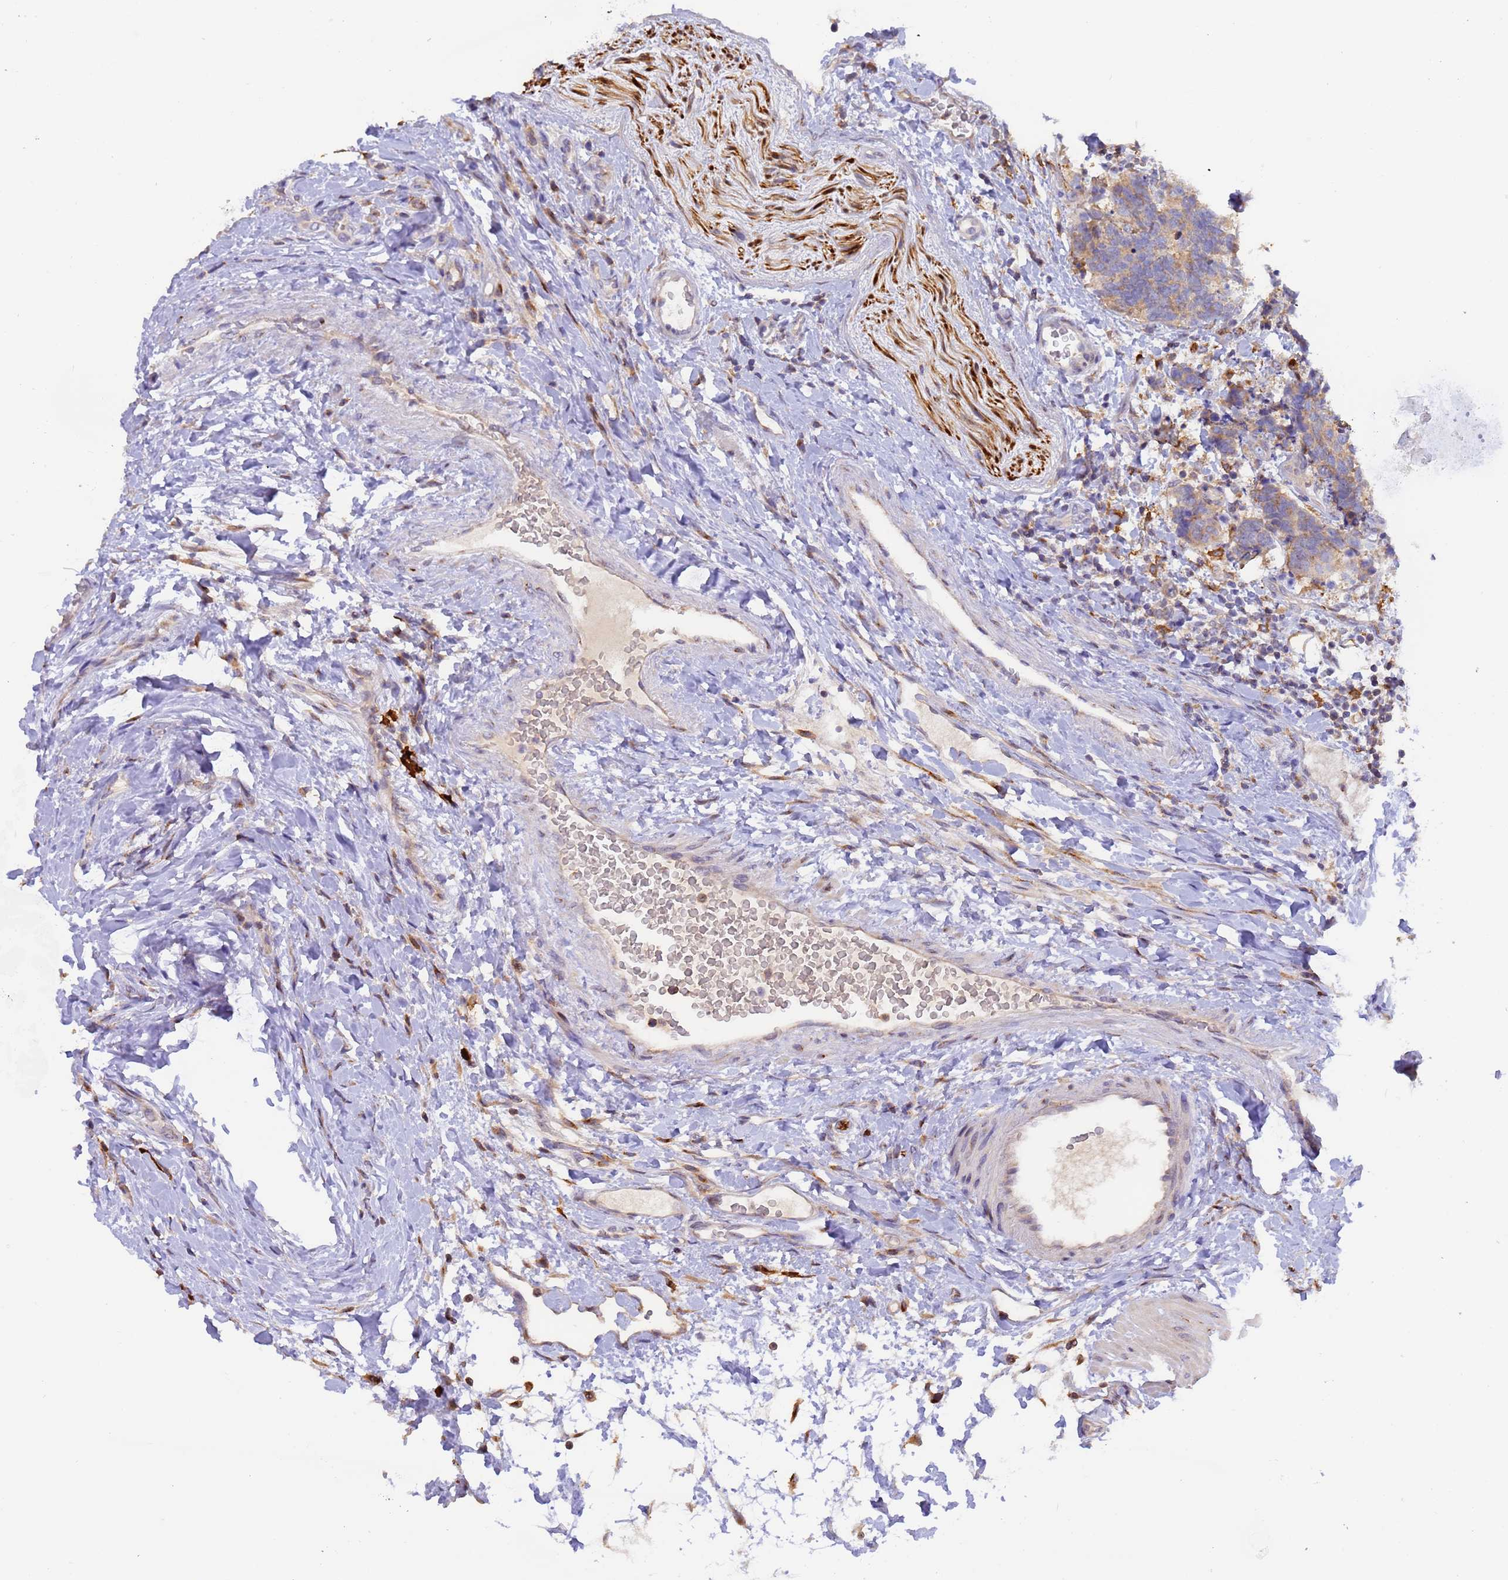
{"staining": {"intensity": "weak", "quantity": "25%-75%", "location": "cytoplasmic/membranous"}, "tissue": "carcinoid", "cell_type": "Tumor cells", "image_type": "cancer", "snomed": [{"axis": "morphology", "description": "Carcinoma, NOS"}, {"axis": "morphology", "description": "Carcinoid, malignant, NOS"}, {"axis": "topography", "description": "Urinary bladder"}], "caption": "Carcinoma stained with a brown dye shows weak cytoplasmic/membranous positive staining in about 25%-75% of tumor cells.", "gene": "M6PR", "patient": {"sex": "male", "age": 57}}